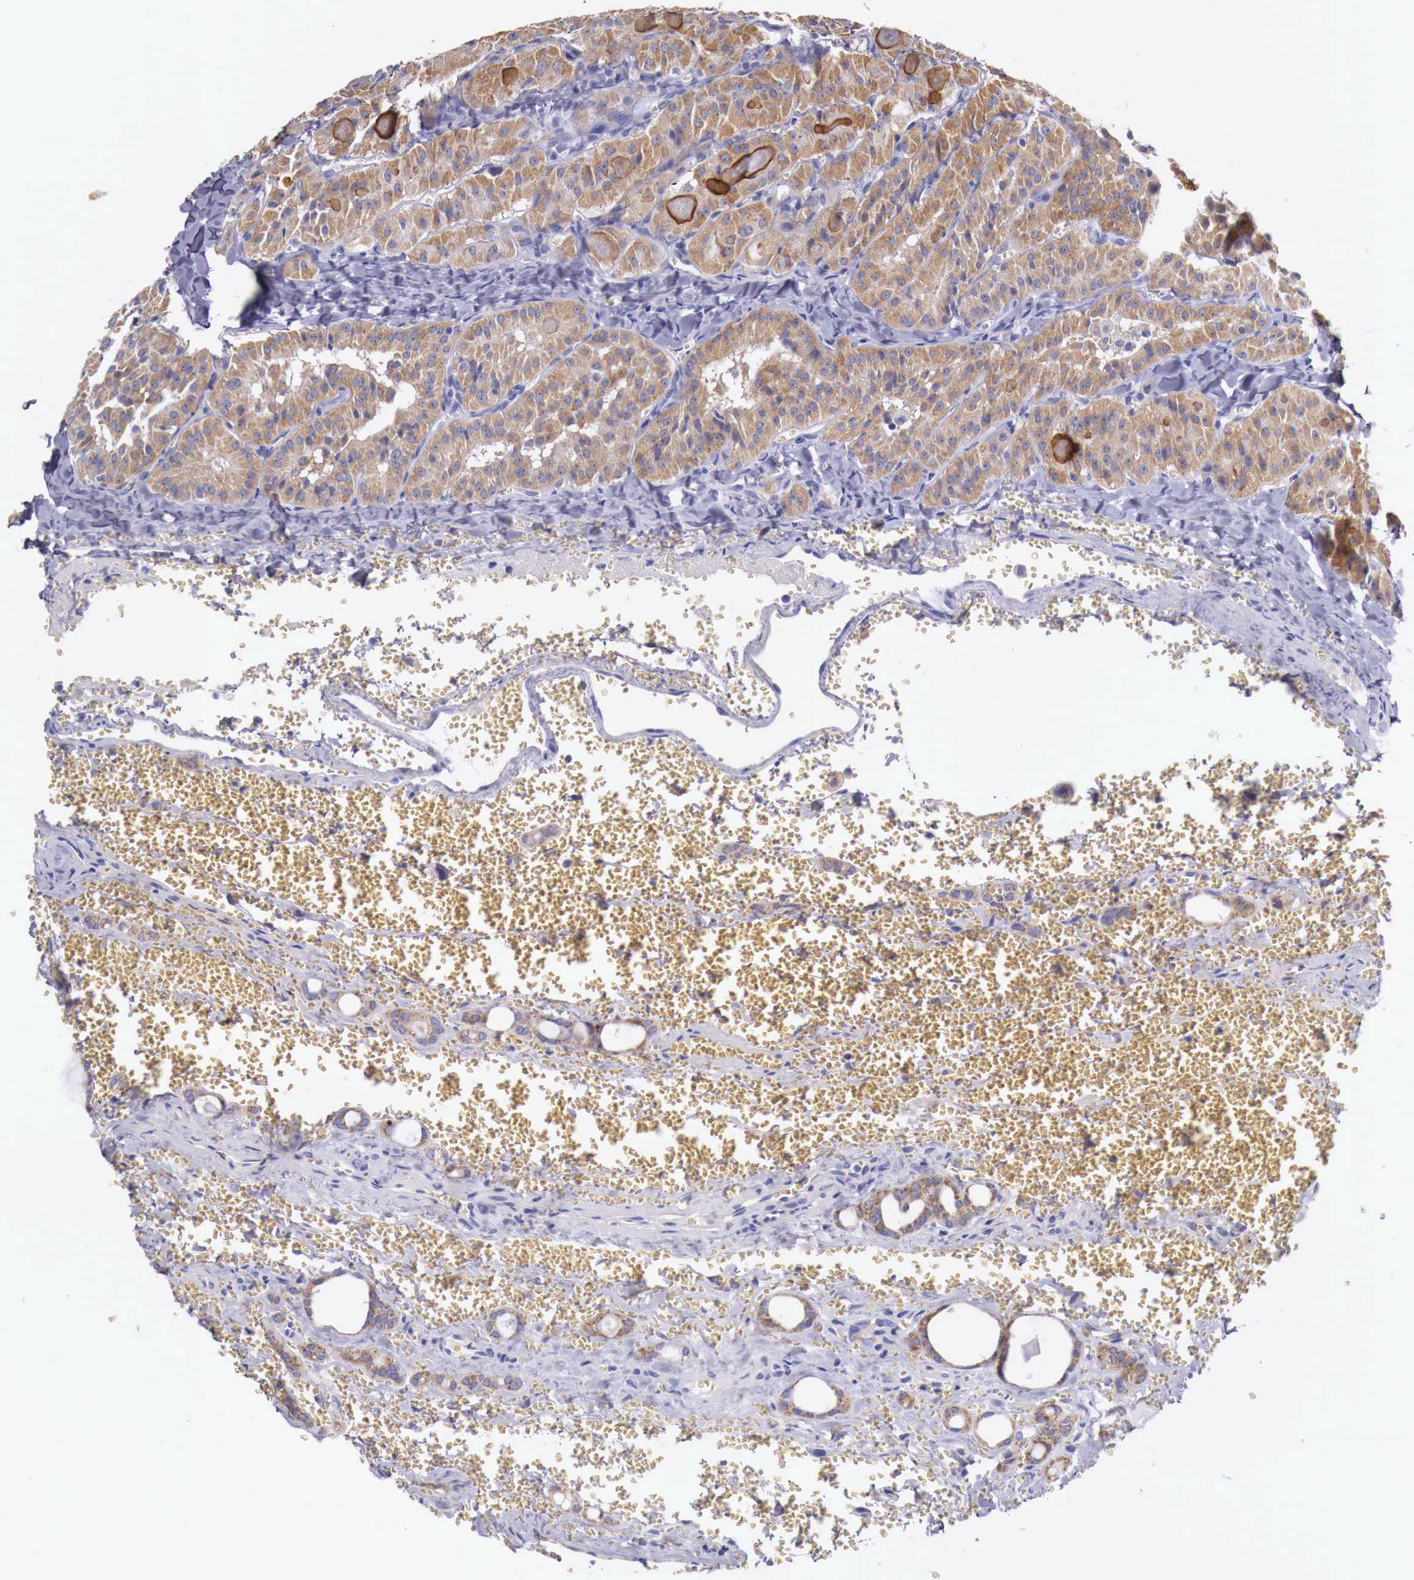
{"staining": {"intensity": "moderate", "quantity": ">75%", "location": "cytoplasmic/membranous"}, "tissue": "thyroid cancer", "cell_type": "Tumor cells", "image_type": "cancer", "snomed": [{"axis": "morphology", "description": "Carcinoma, NOS"}, {"axis": "topography", "description": "Thyroid gland"}], "caption": "A micrograph of human carcinoma (thyroid) stained for a protein displays moderate cytoplasmic/membranous brown staining in tumor cells. The protein is stained brown, and the nuclei are stained in blue (DAB IHC with brightfield microscopy, high magnification).", "gene": "NREP", "patient": {"sex": "male", "age": 76}}